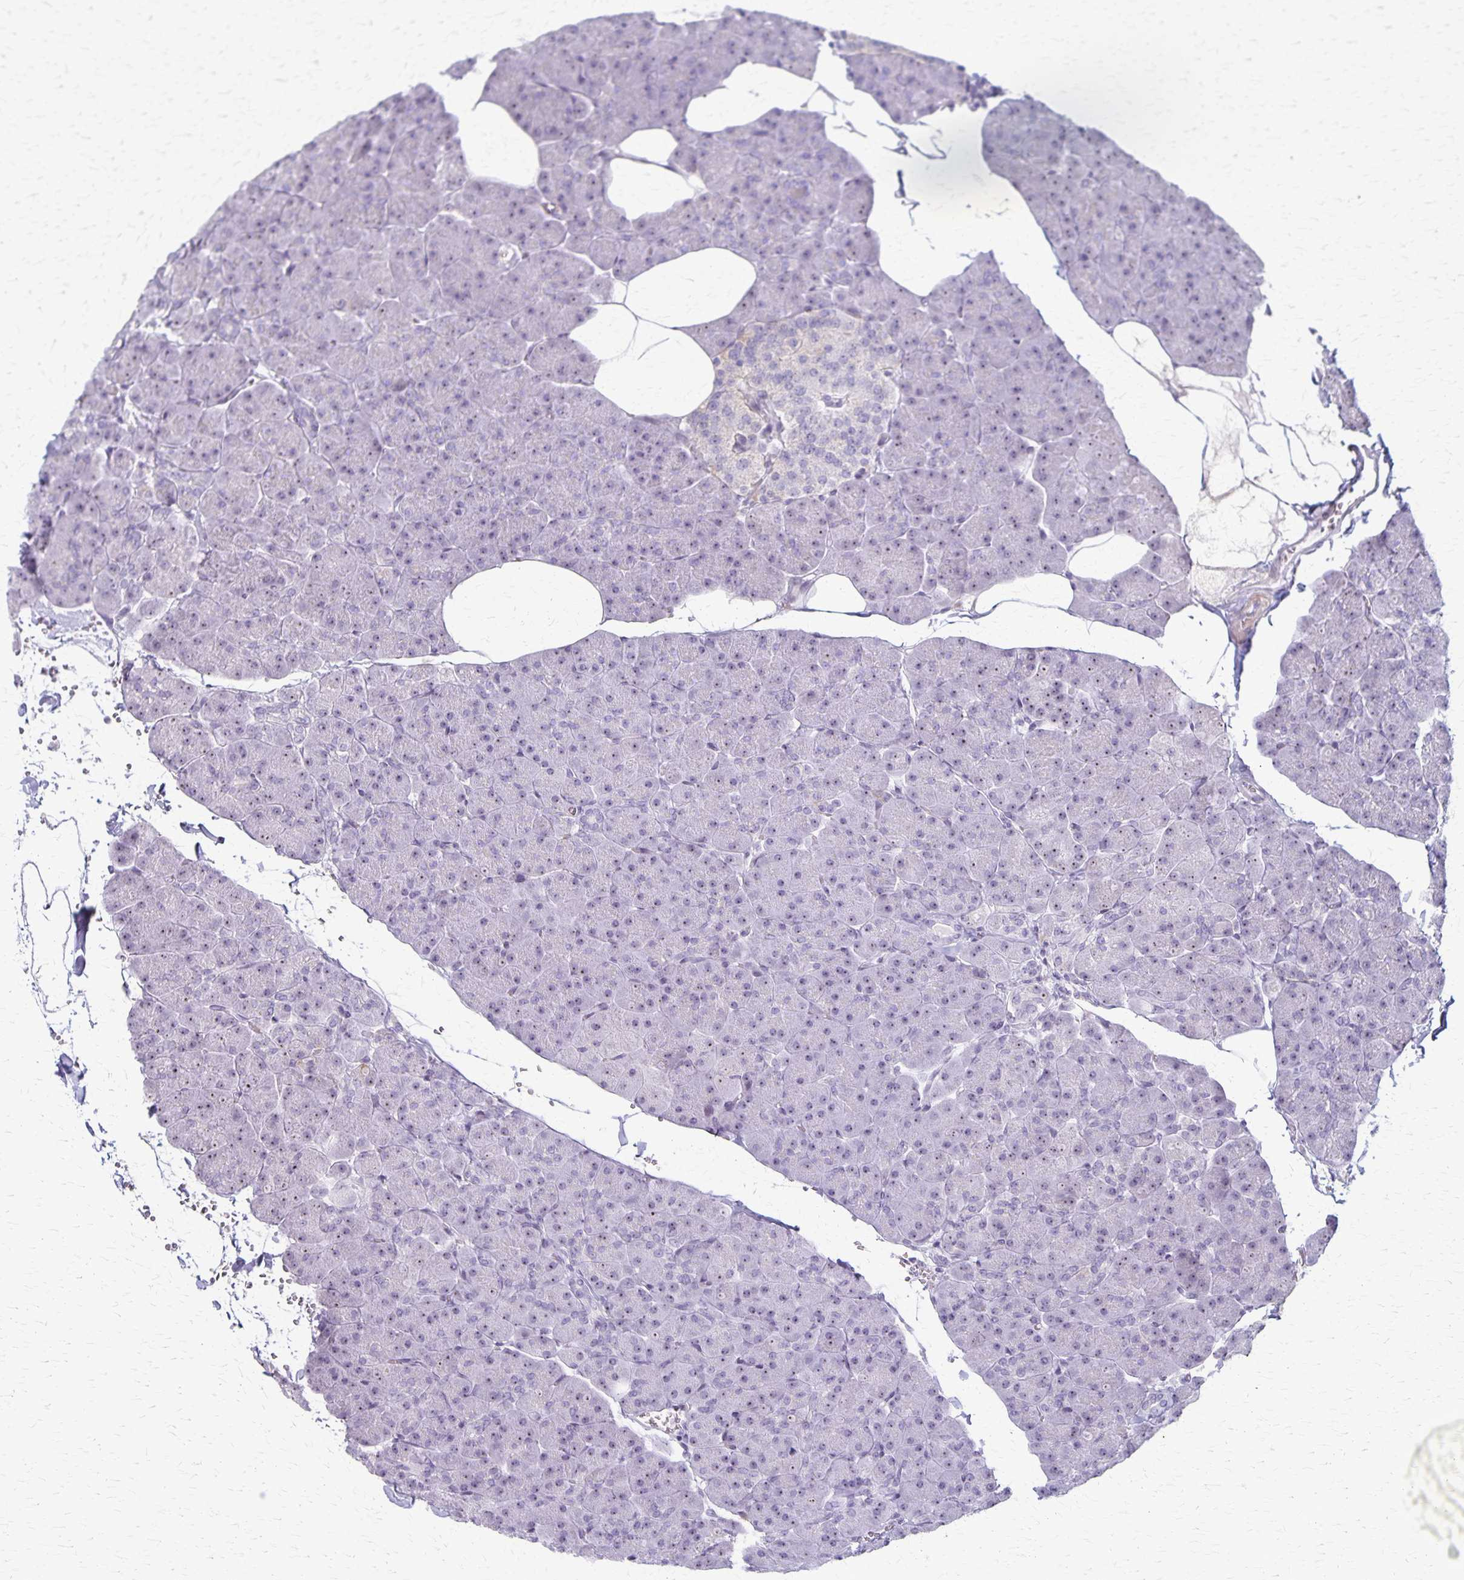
{"staining": {"intensity": "weak", "quantity": "25%-75%", "location": "nuclear"}, "tissue": "pancreas", "cell_type": "Exocrine glandular cells", "image_type": "normal", "snomed": [{"axis": "morphology", "description": "Normal tissue, NOS"}, {"axis": "topography", "description": "Pancreas"}], "caption": "The photomicrograph shows immunohistochemical staining of benign pancreas. There is weak nuclear expression is seen in approximately 25%-75% of exocrine glandular cells. (brown staining indicates protein expression, while blue staining denotes nuclei).", "gene": "DLK2", "patient": {"sex": "male", "age": 35}}